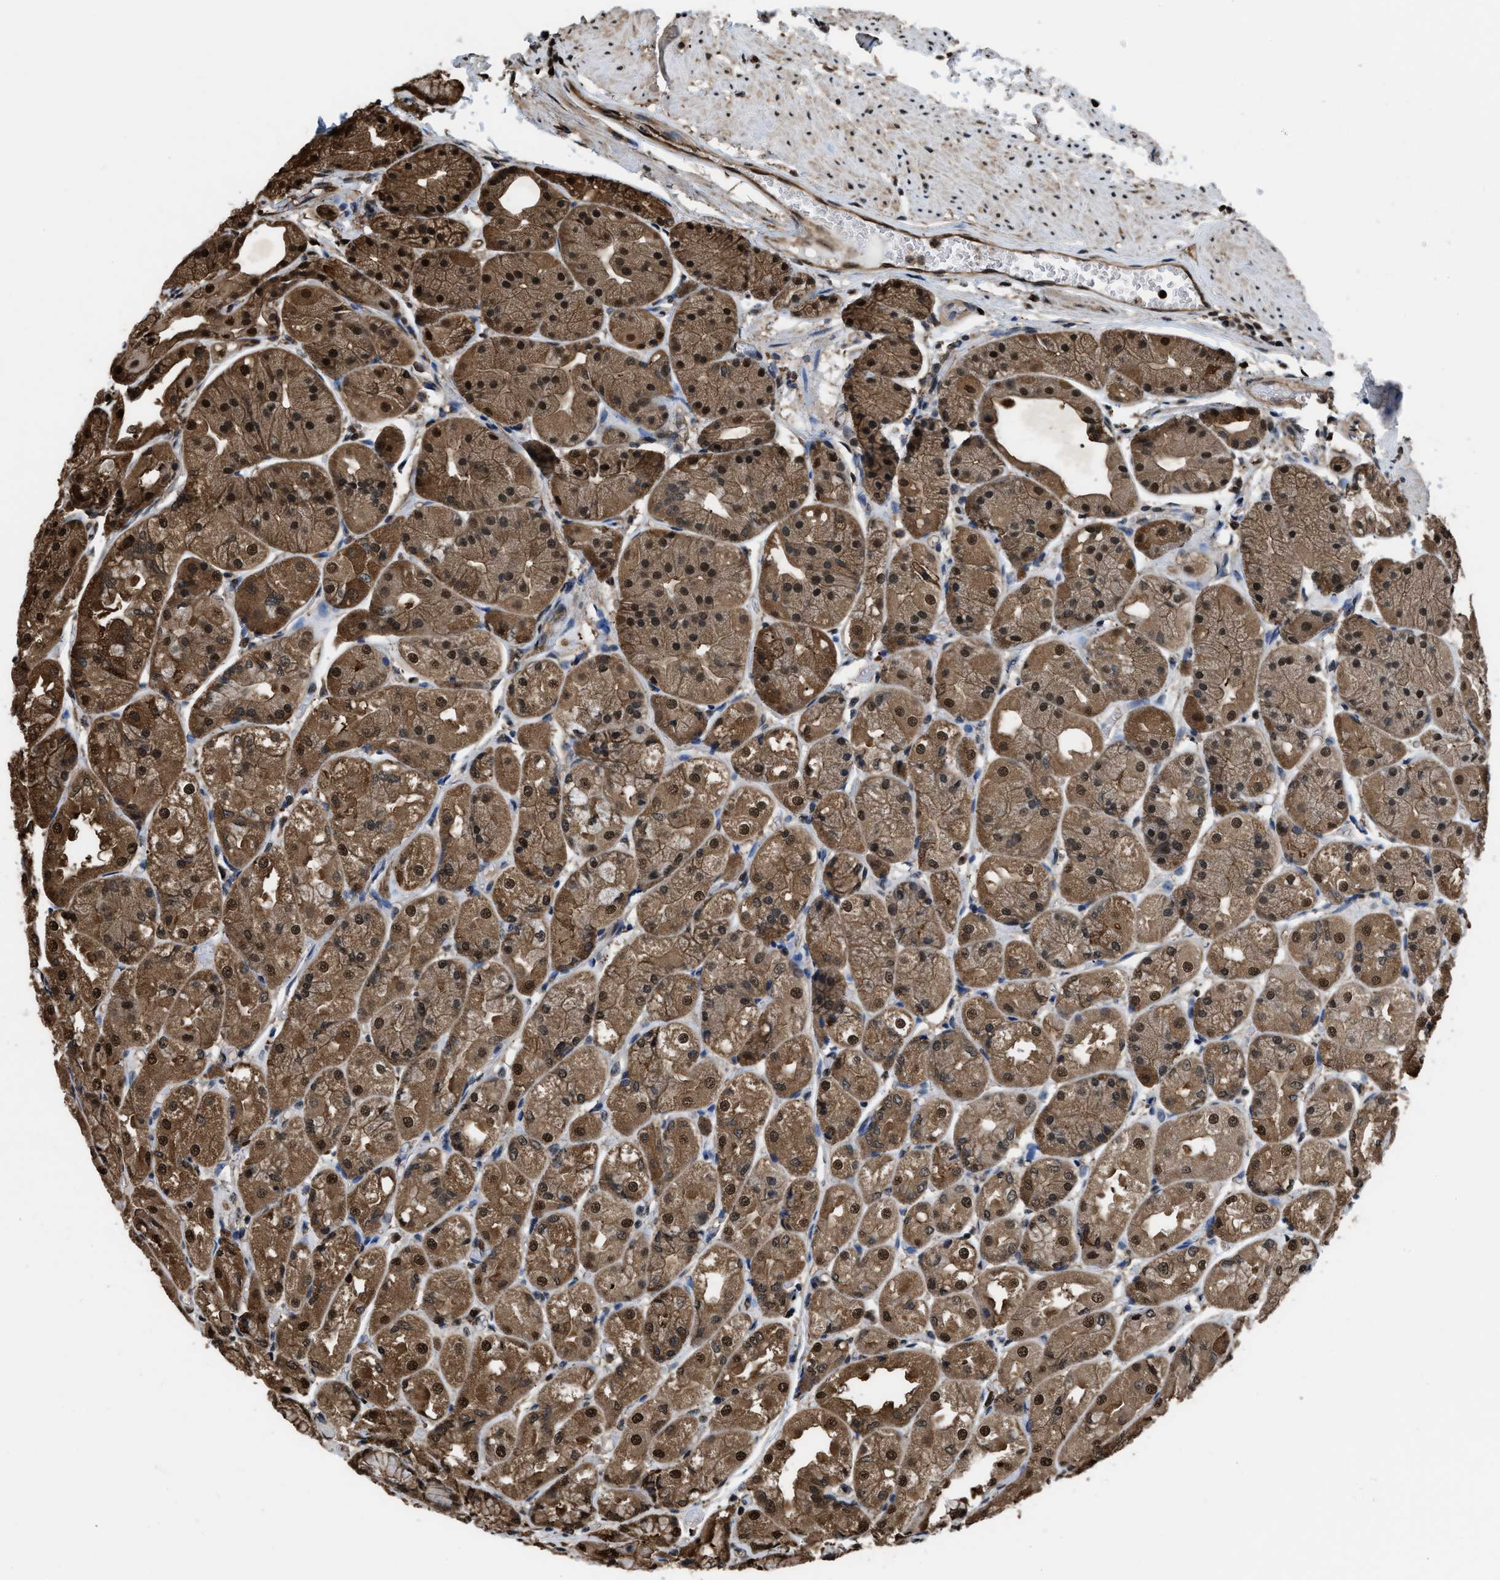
{"staining": {"intensity": "moderate", "quantity": ">75%", "location": "cytoplasmic/membranous,nuclear"}, "tissue": "stomach", "cell_type": "Glandular cells", "image_type": "normal", "snomed": [{"axis": "morphology", "description": "Normal tissue, NOS"}, {"axis": "topography", "description": "Stomach, upper"}], "caption": "The immunohistochemical stain highlights moderate cytoplasmic/membranous,nuclear expression in glandular cells of normal stomach. The staining was performed using DAB, with brown indicating positive protein expression. Nuclei are stained blue with hematoxylin.", "gene": "FNTA", "patient": {"sex": "male", "age": 72}}